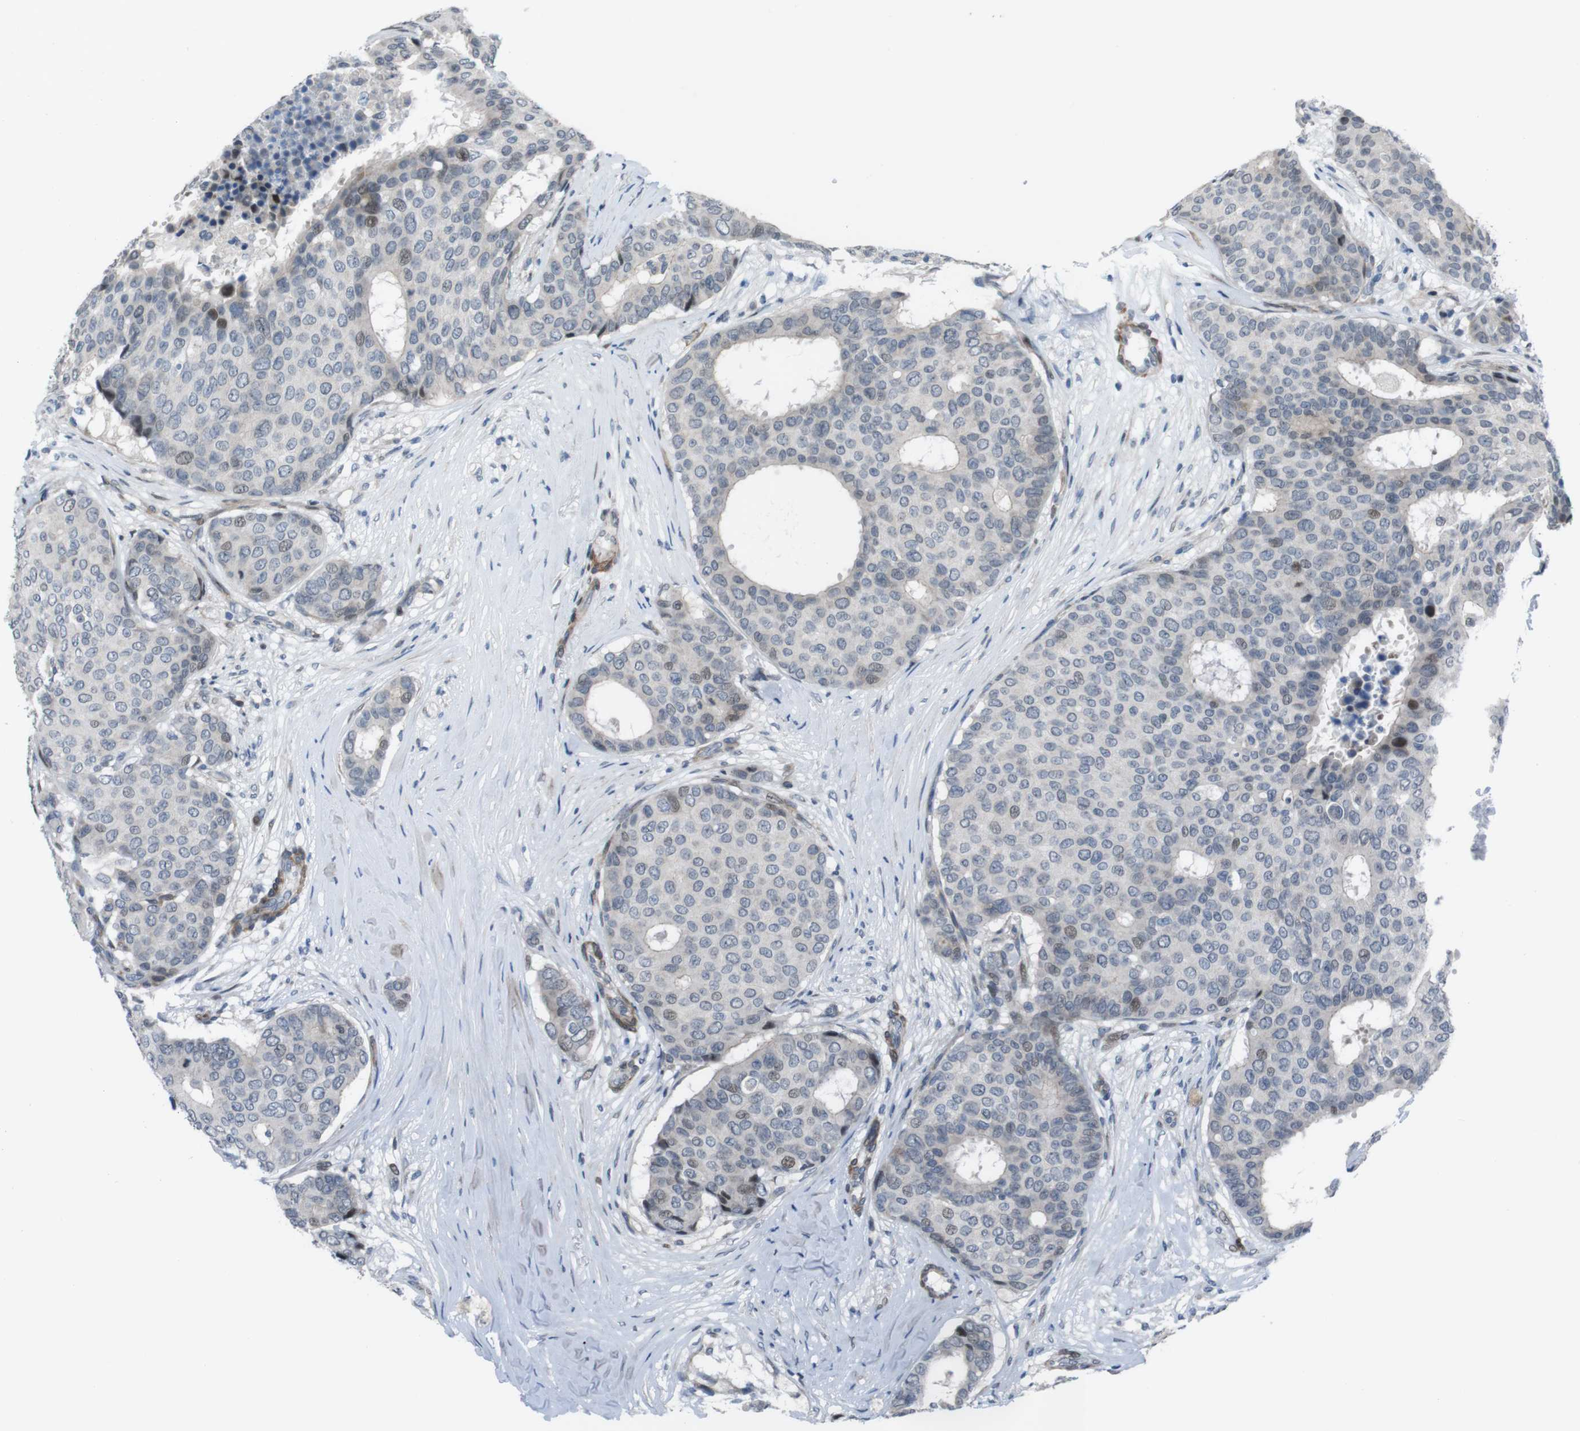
{"staining": {"intensity": "weak", "quantity": "<25%", "location": "nuclear"}, "tissue": "breast cancer", "cell_type": "Tumor cells", "image_type": "cancer", "snomed": [{"axis": "morphology", "description": "Duct carcinoma"}, {"axis": "topography", "description": "Breast"}], "caption": "A histopathology image of human breast cancer is negative for staining in tumor cells. The staining is performed using DAB brown chromogen with nuclei counter-stained in using hematoxylin.", "gene": "PBRM1", "patient": {"sex": "female", "age": 75}}